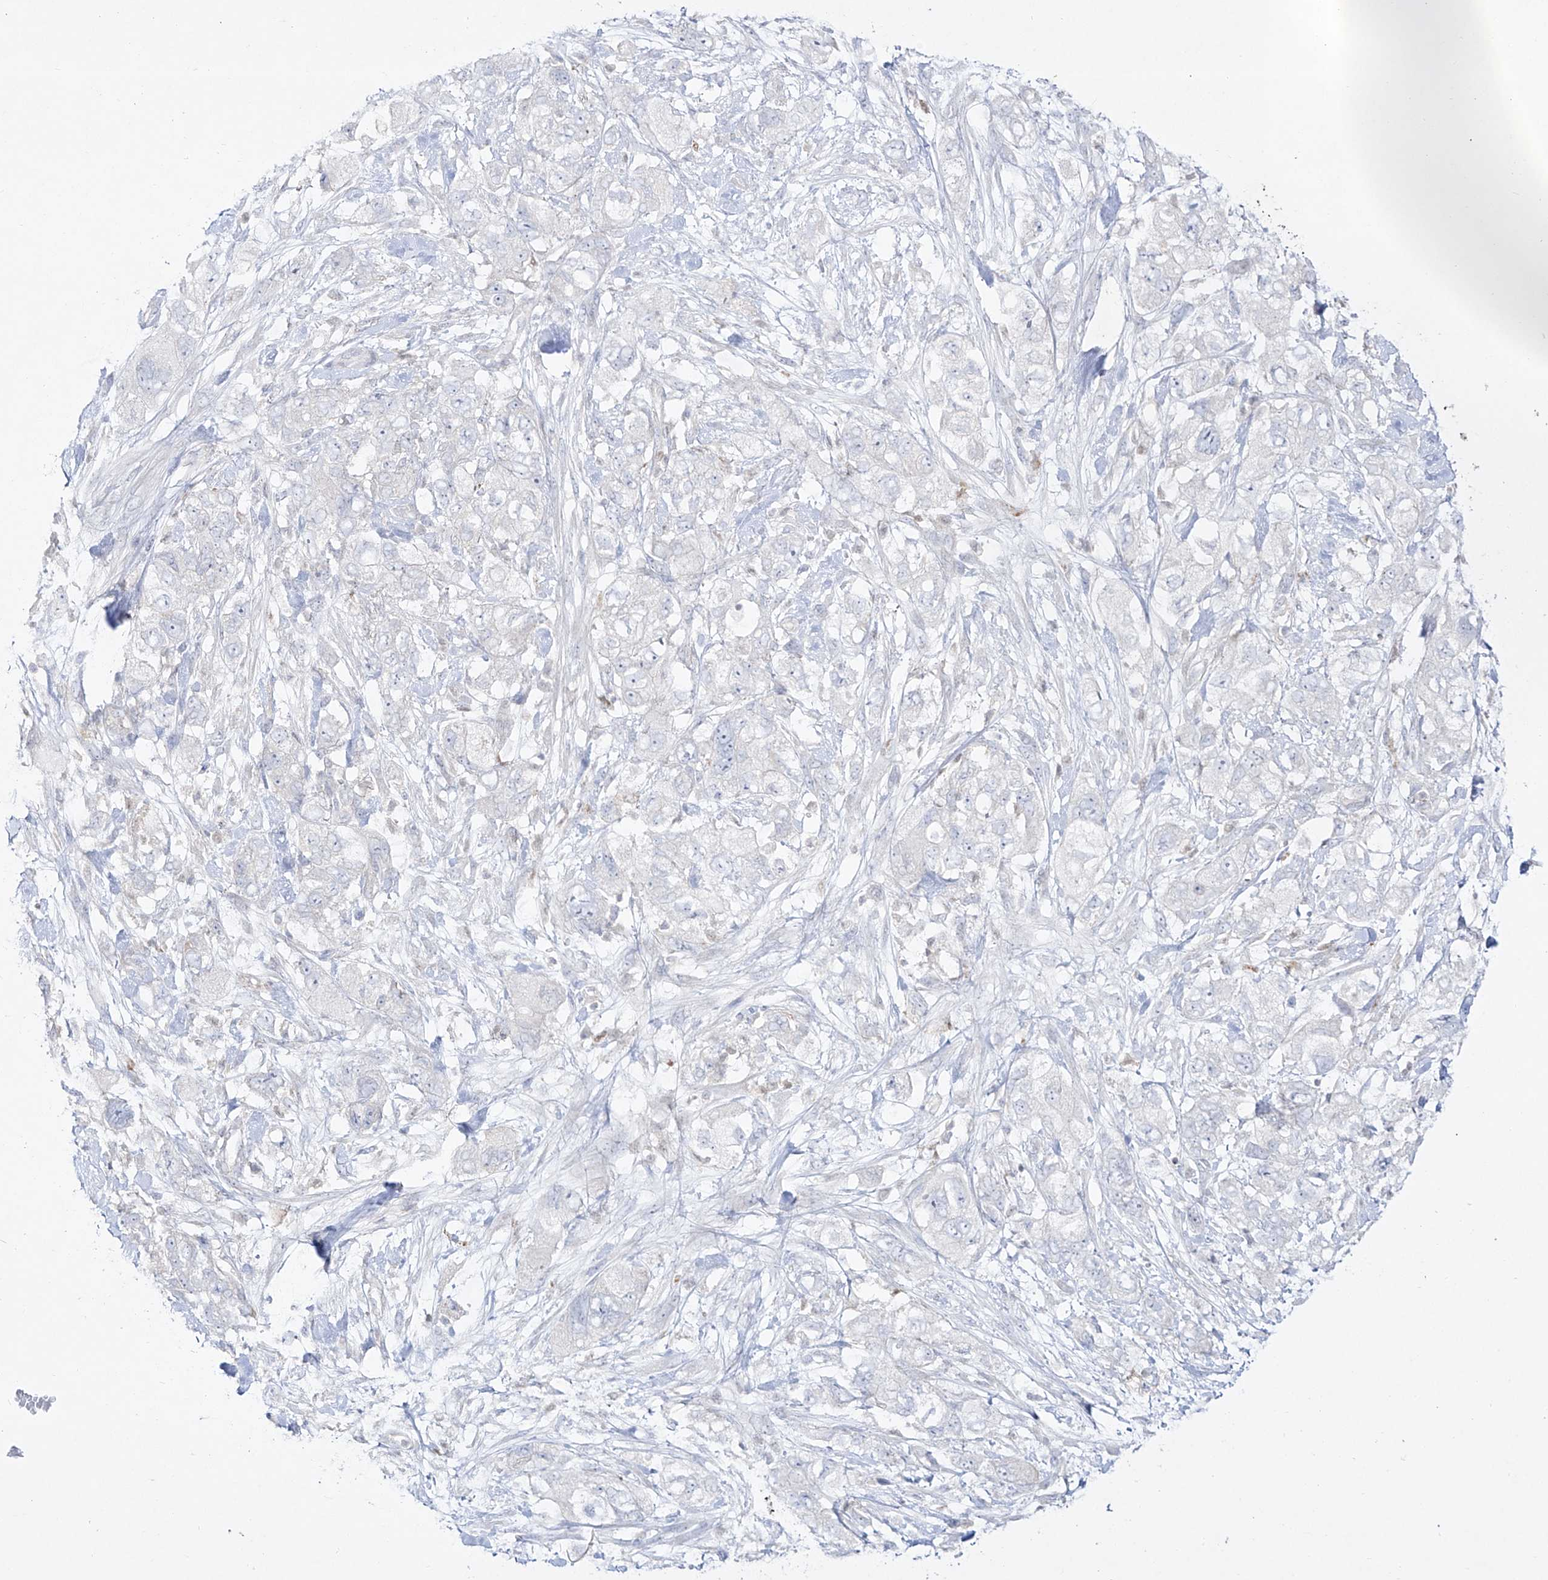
{"staining": {"intensity": "negative", "quantity": "none", "location": "none"}, "tissue": "pancreatic cancer", "cell_type": "Tumor cells", "image_type": "cancer", "snomed": [{"axis": "morphology", "description": "Adenocarcinoma, NOS"}, {"axis": "topography", "description": "Pancreas"}], "caption": "The immunohistochemistry image has no significant staining in tumor cells of adenocarcinoma (pancreatic) tissue. (Stains: DAB immunohistochemistry (IHC) with hematoxylin counter stain, Microscopy: brightfield microscopy at high magnification).", "gene": "DMKN", "patient": {"sex": "female", "age": 73}}